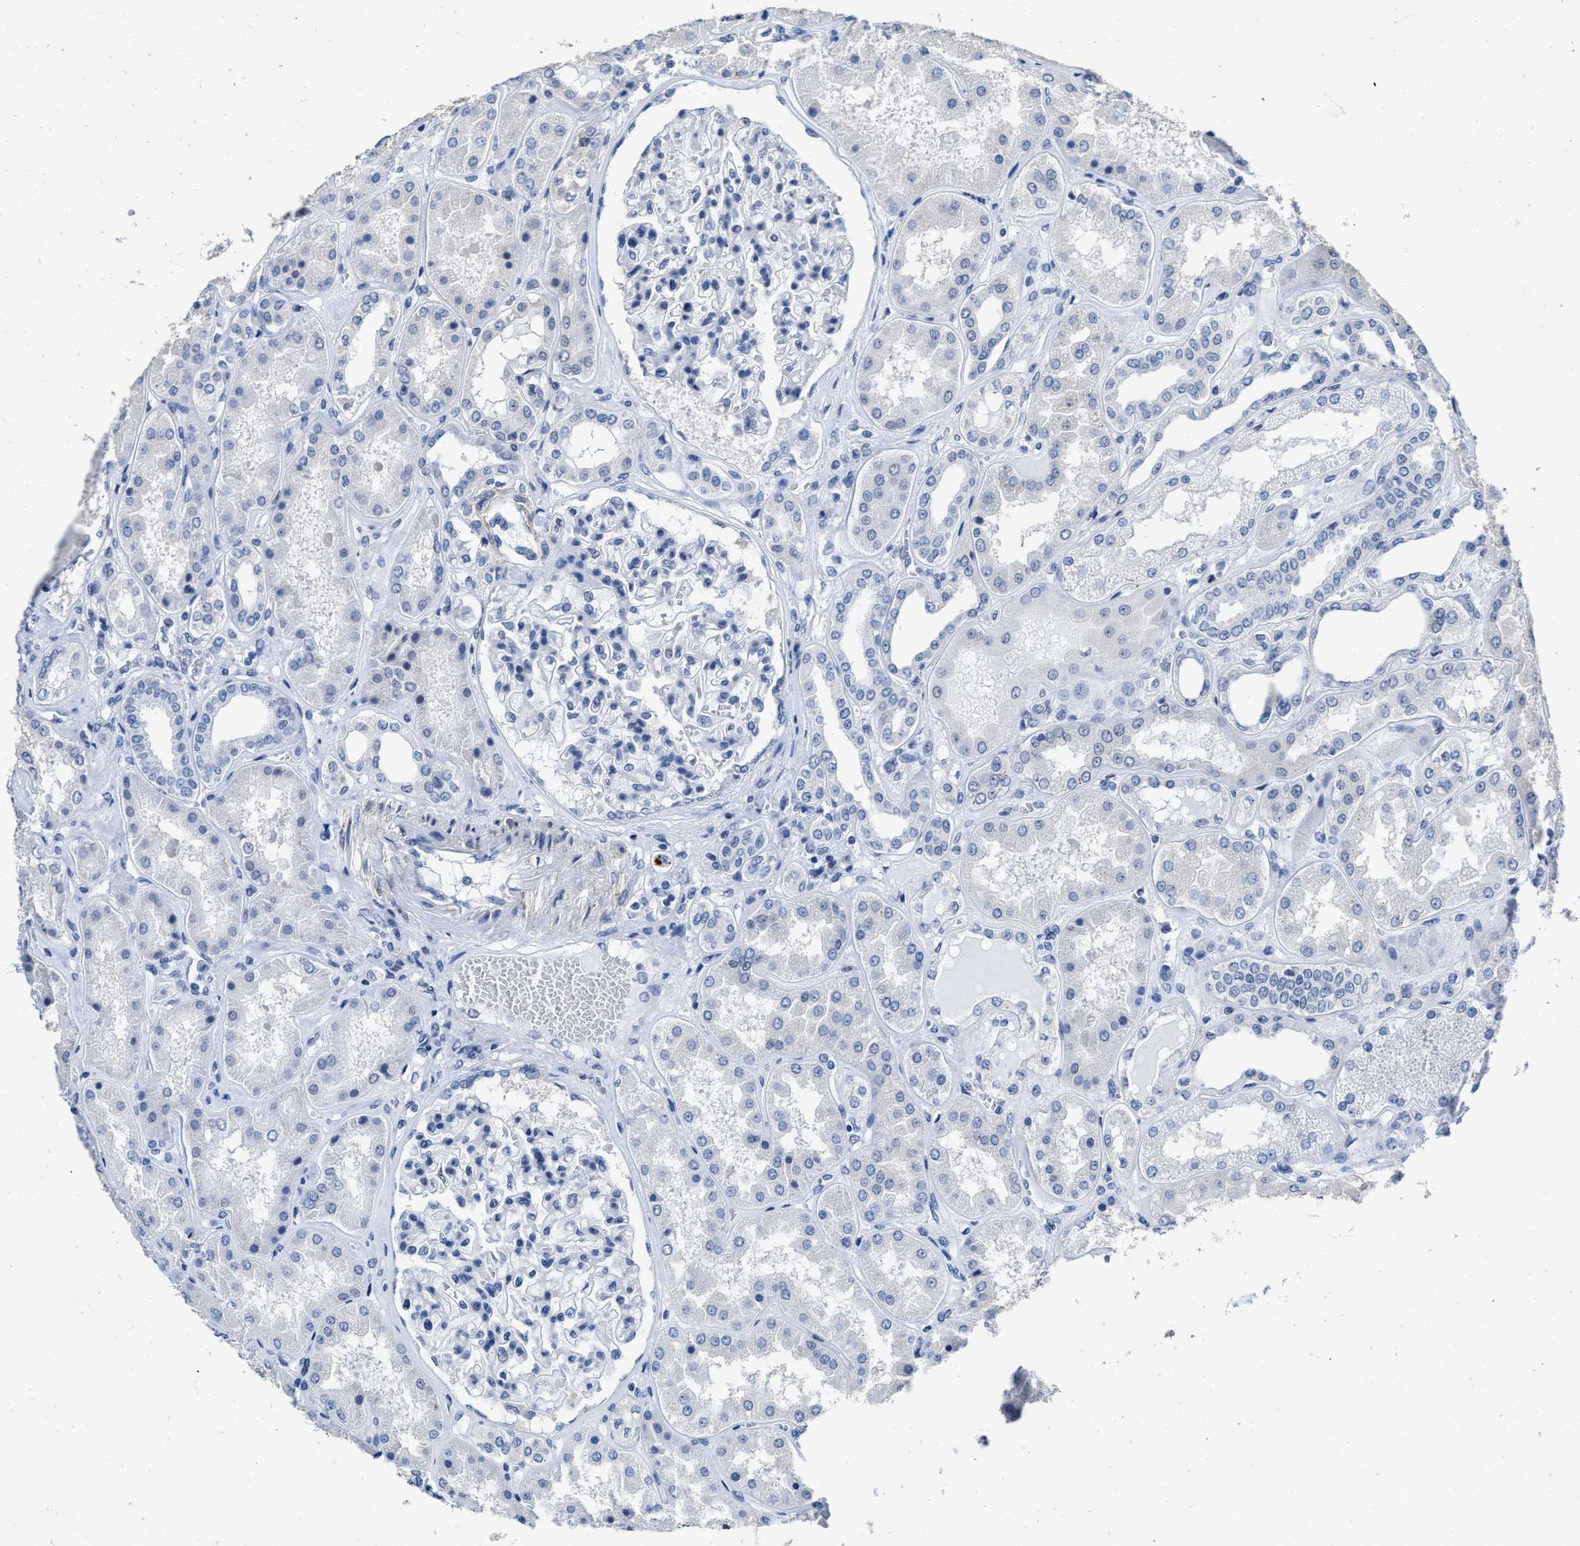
{"staining": {"intensity": "negative", "quantity": "none", "location": "none"}, "tissue": "kidney", "cell_type": "Cells in glomeruli", "image_type": "normal", "snomed": [{"axis": "morphology", "description": "Normal tissue, NOS"}, {"axis": "topography", "description": "Kidney"}], "caption": "Immunohistochemistry photomicrograph of unremarkable human kidney stained for a protein (brown), which reveals no positivity in cells in glomeruli. The staining was performed using DAB to visualize the protein expression in brown, while the nuclei were stained in blue with hematoxylin (Magnification: 20x).", "gene": "ID3", "patient": {"sex": "female", "age": 56}}